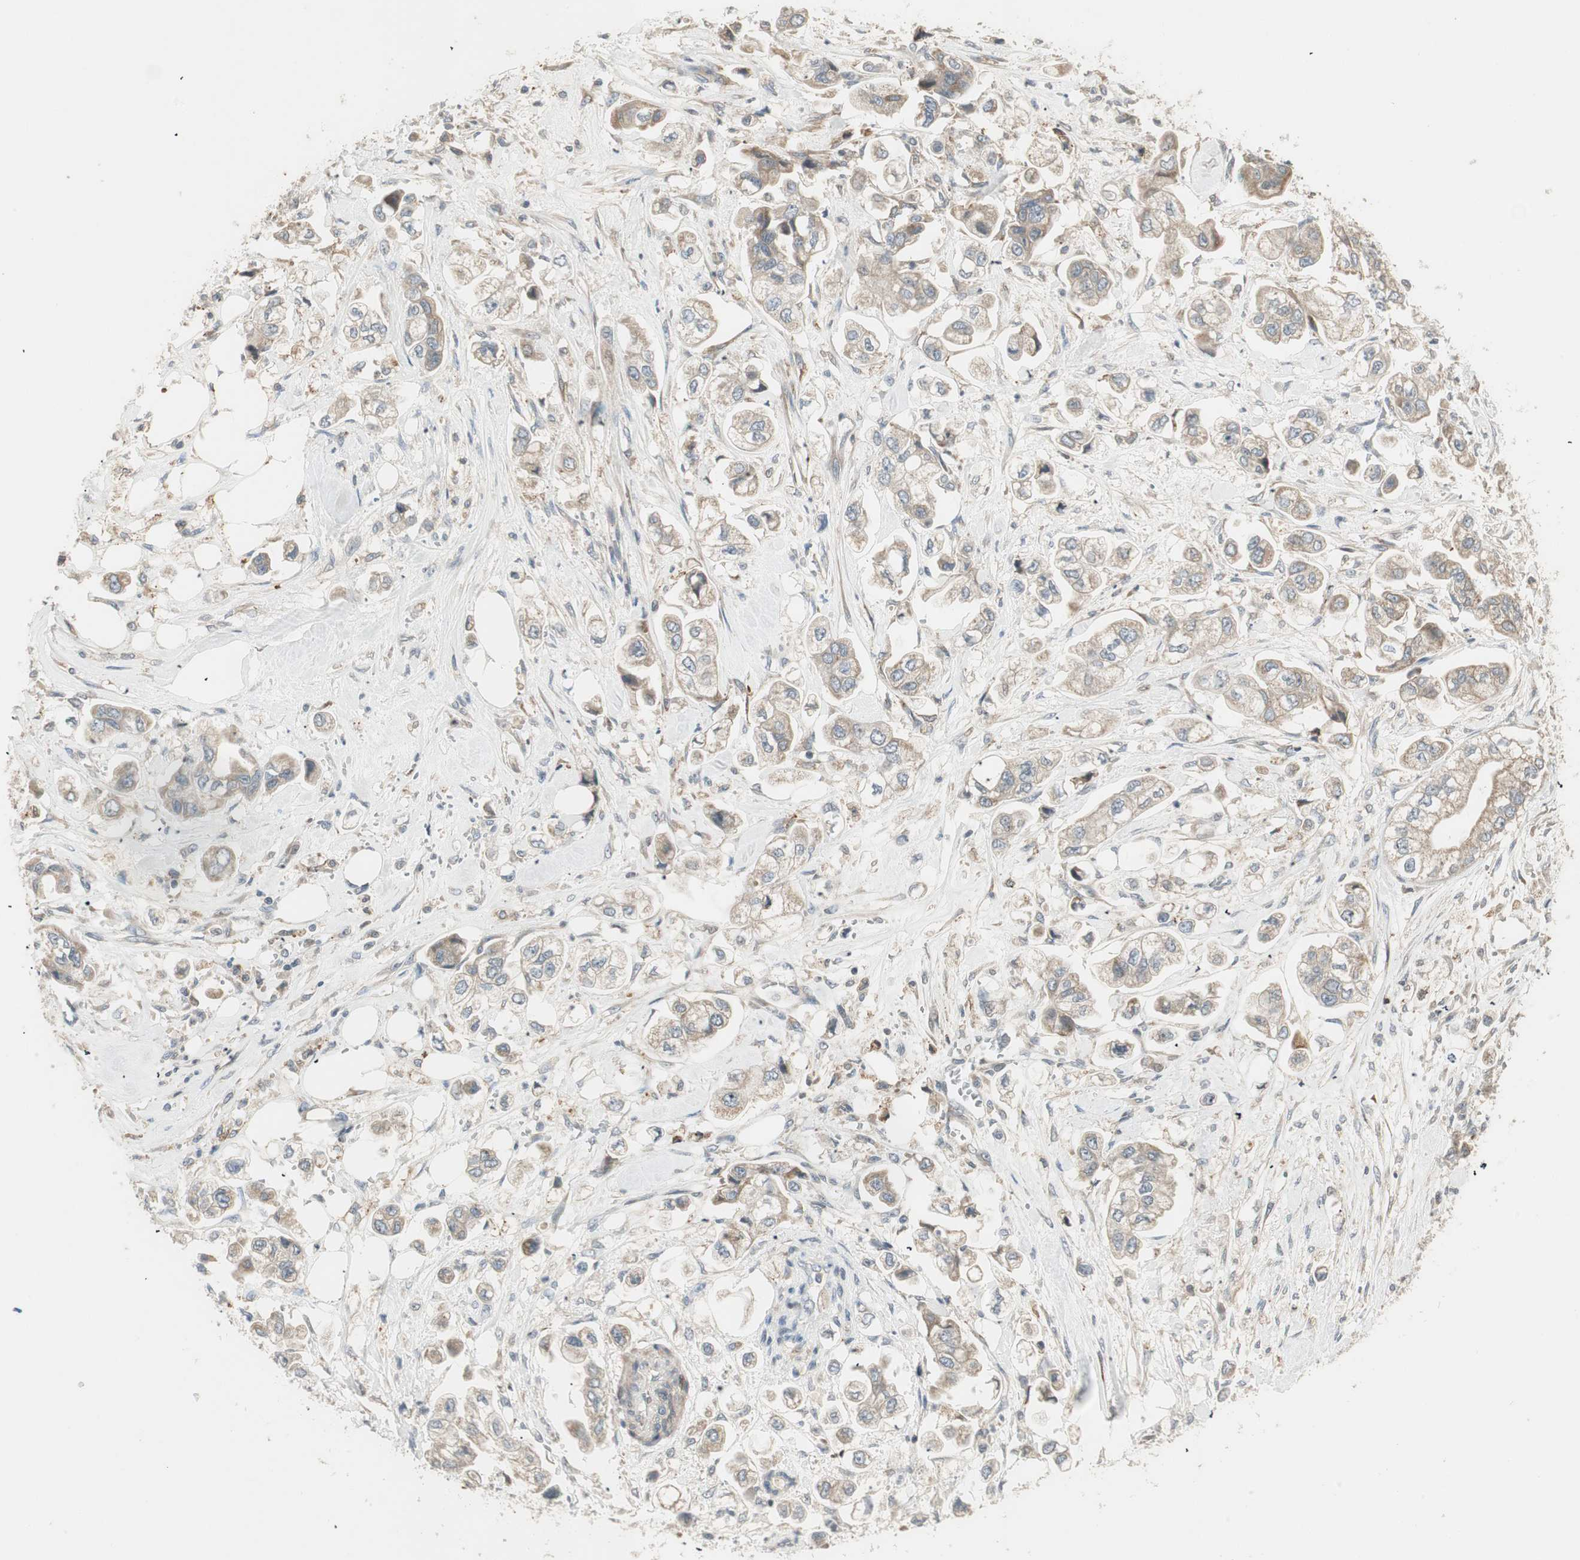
{"staining": {"intensity": "weak", "quantity": ">75%", "location": "cytoplasmic/membranous"}, "tissue": "stomach cancer", "cell_type": "Tumor cells", "image_type": "cancer", "snomed": [{"axis": "morphology", "description": "Adenocarcinoma, NOS"}, {"axis": "topography", "description": "Stomach"}], "caption": "The image shows a brown stain indicating the presence of a protein in the cytoplasmic/membranous of tumor cells in adenocarcinoma (stomach).", "gene": "SFRP1", "patient": {"sex": "male", "age": 62}}